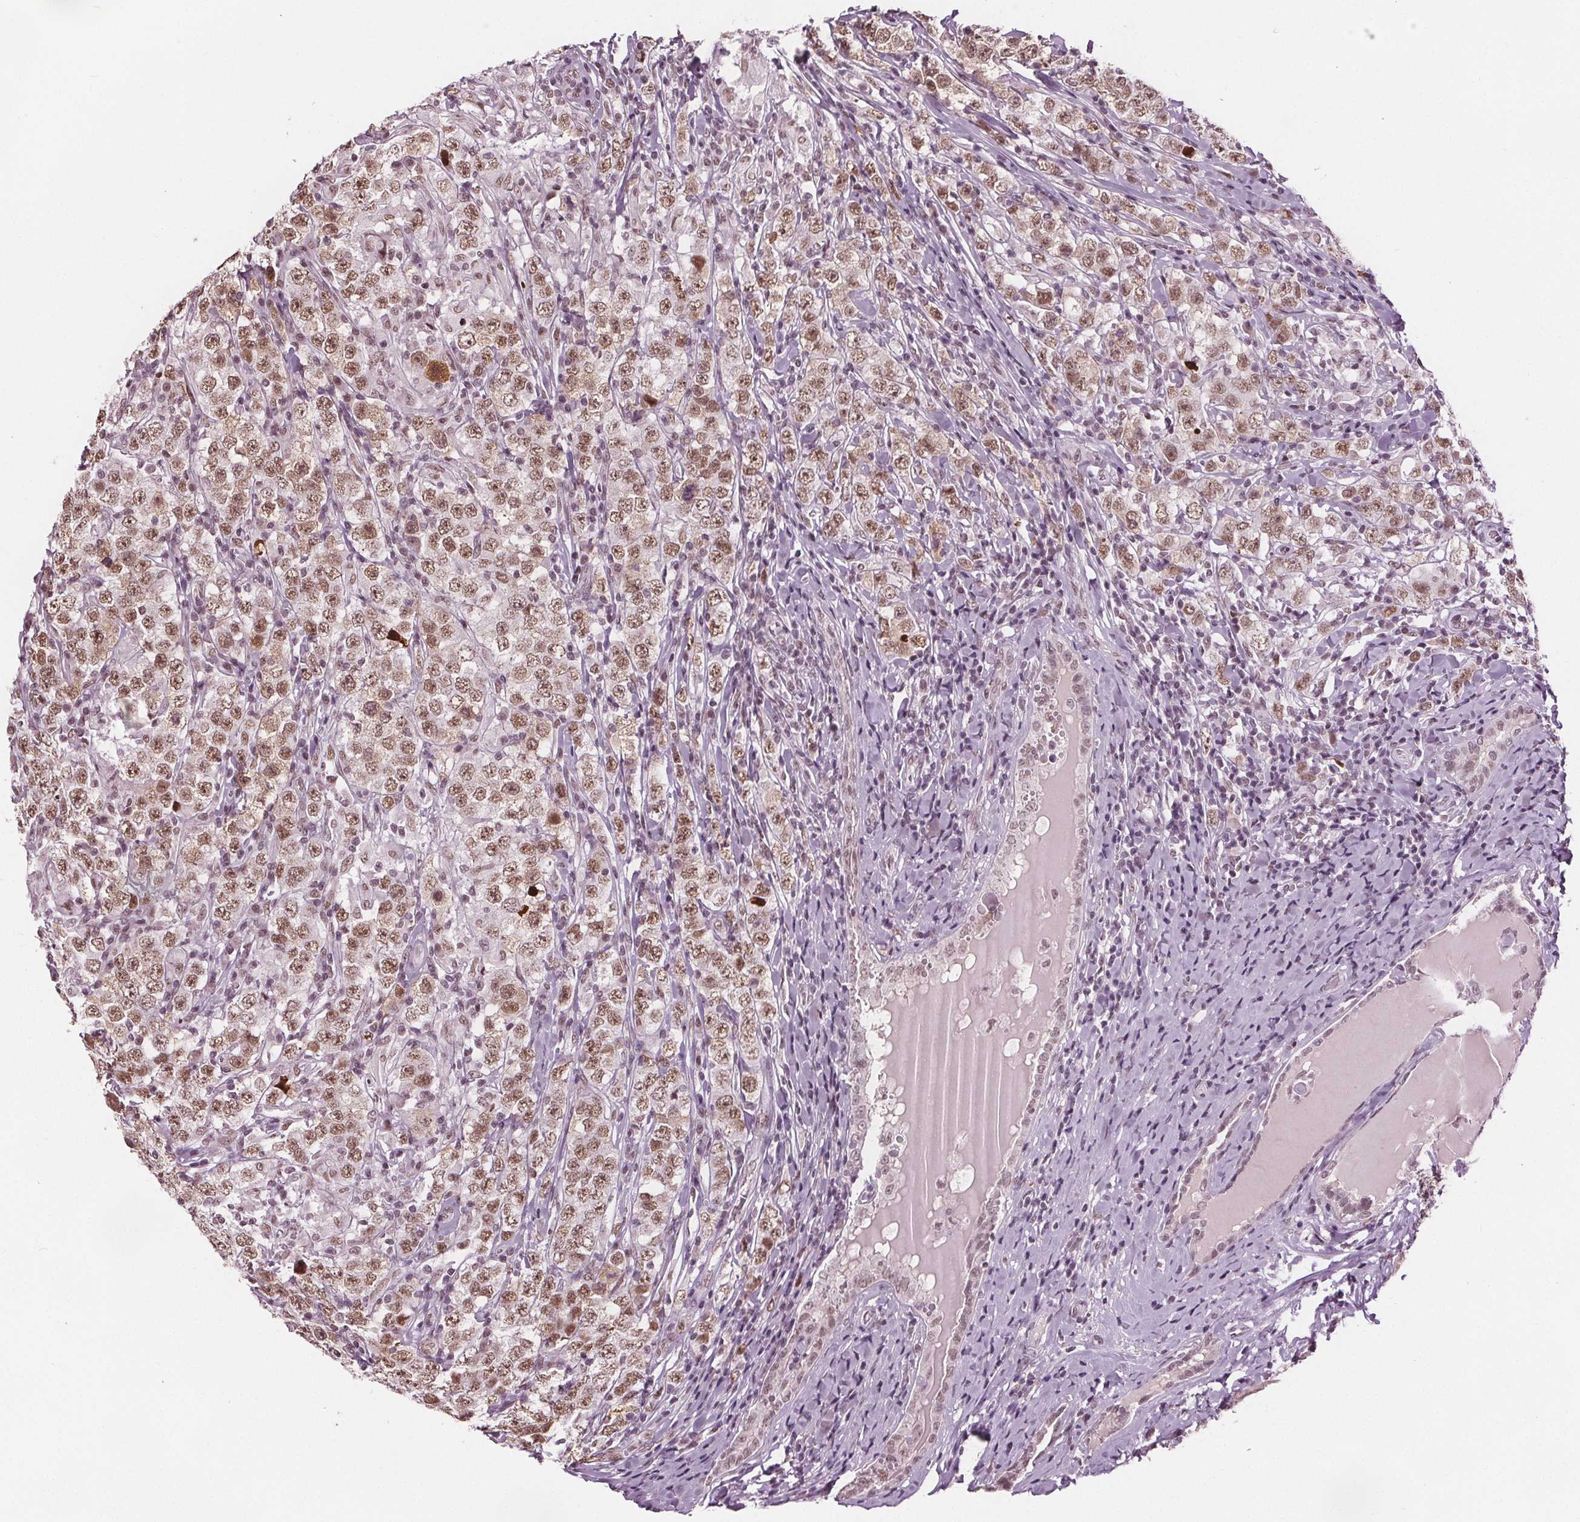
{"staining": {"intensity": "moderate", "quantity": ">75%", "location": "nuclear"}, "tissue": "testis cancer", "cell_type": "Tumor cells", "image_type": "cancer", "snomed": [{"axis": "morphology", "description": "Seminoma, NOS"}, {"axis": "morphology", "description": "Carcinoma, Embryonal, NOS"}, {"axis": "topography", "description": "Testis"}], "caption": "DAB immunohistochemical staining of testis seminoma shows moderate nuclear protein expression in about >75% of tumor cells.", "gene": "IWS1", "patient": {"sex": "male", "age": 41}}